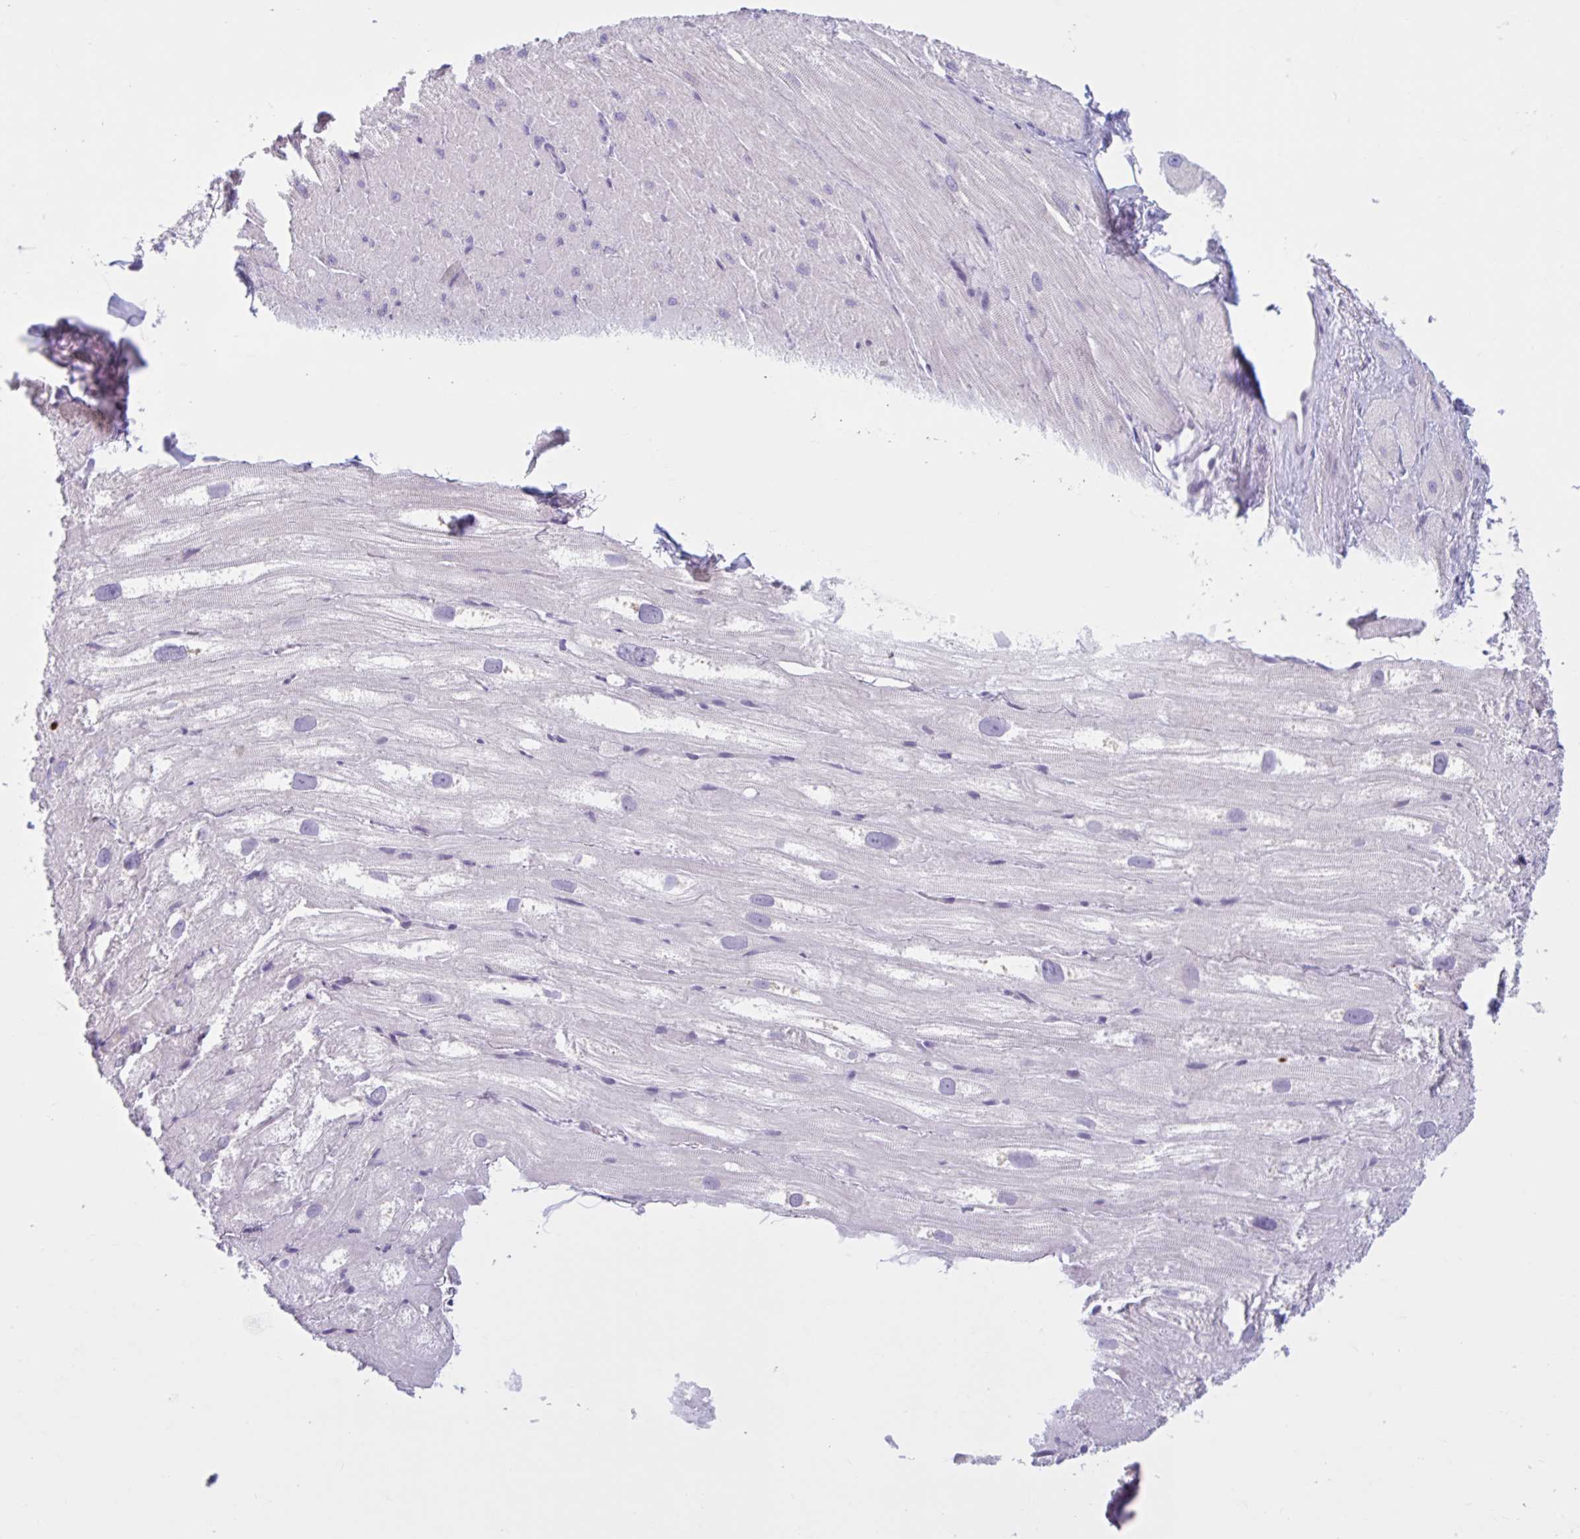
{"staining": {"intensity": "negative", "quantity": "none", "location": "none"}, "tissue": "heart muscle", "cell_type": "Cardiomyocytes", "image_type": "normal", "snomed": [{"axis": "morphology", "description": "Normal tissue, NOS"}, {"axis": "topography", "description": "Heart"}], "caption": "Micrograph shows no protein expression in cardiomyocytes of normal heart muscle.", "gene": "CEP120", "patient": {"sex": "male", "age": 62}}